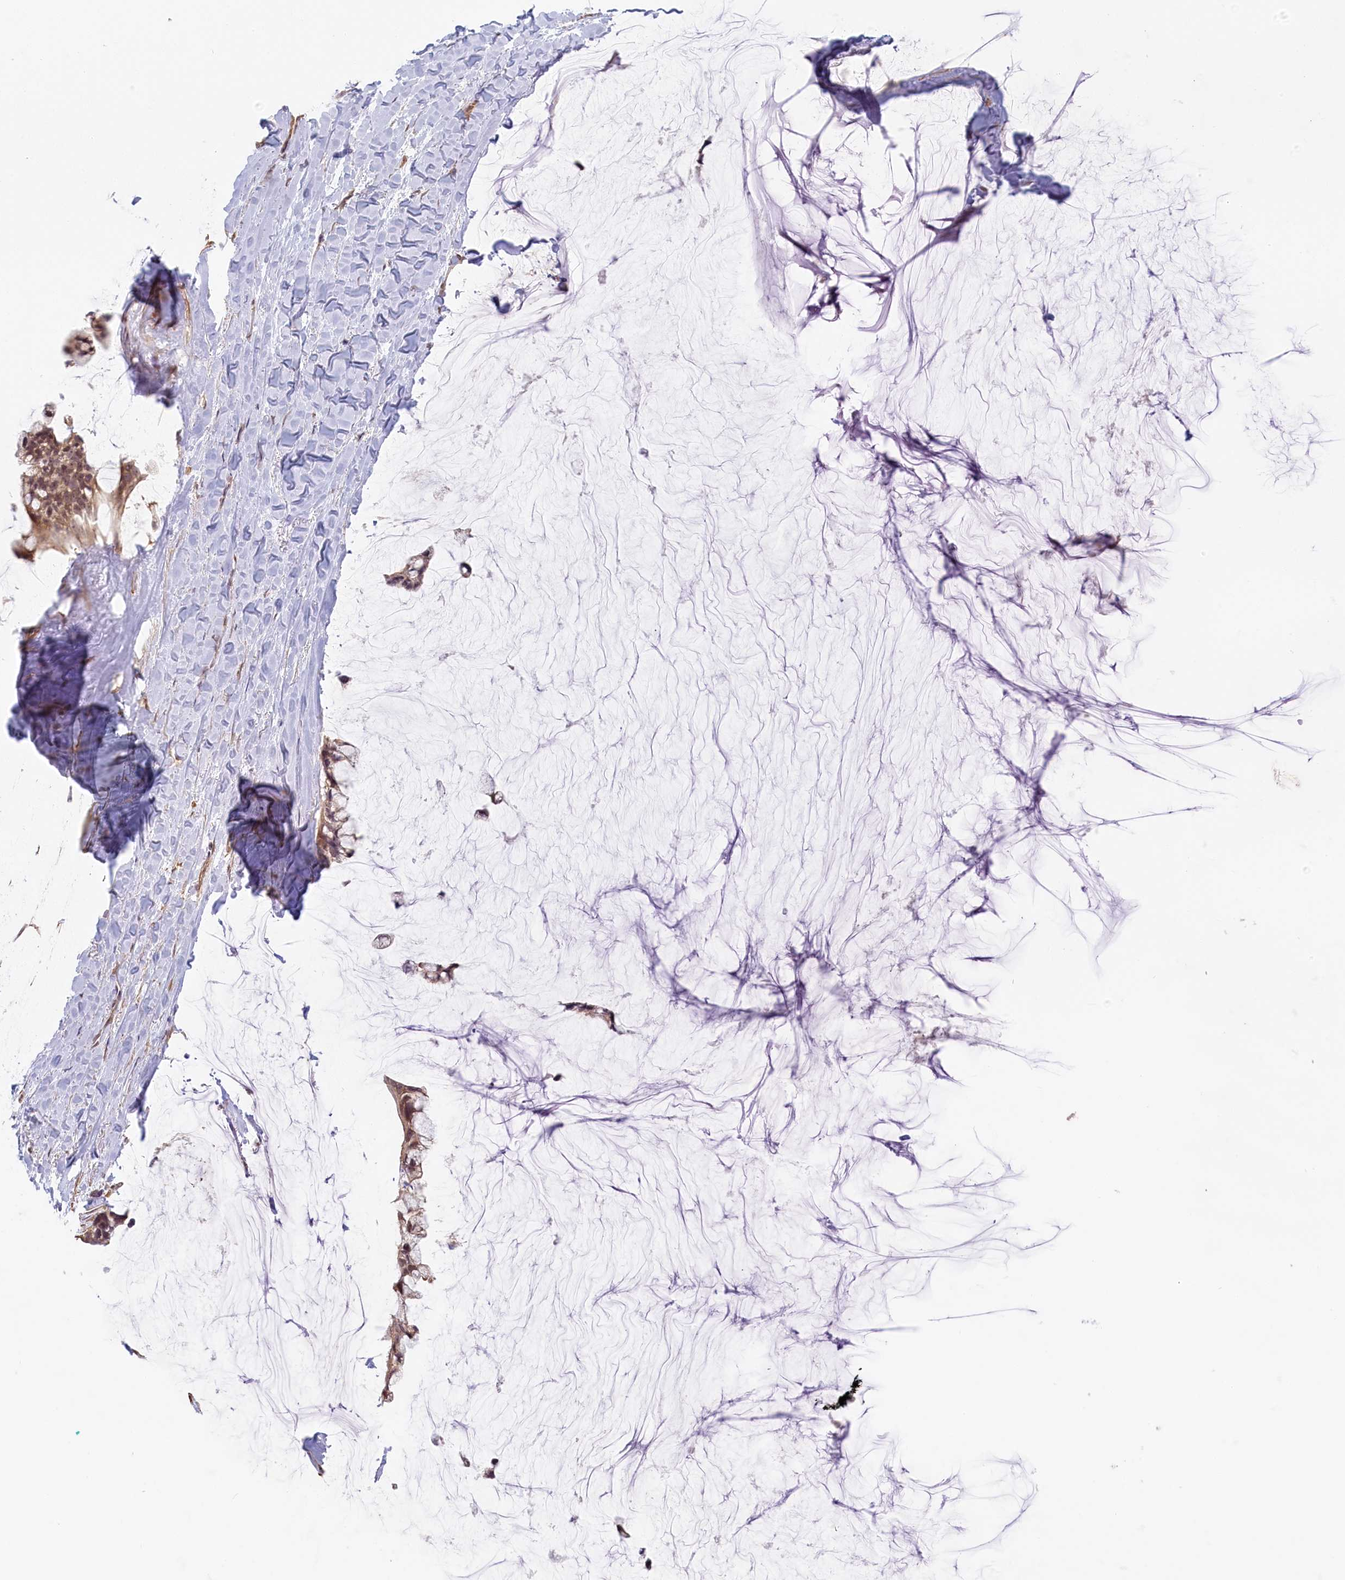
{"staining": {"intensity": "moderate", "quantity": ">75%", "location": "cytoplasmic/membranous,nuclear"}, "tissue": "ovarian cancer", "cell_type": "Tumor cells", "image_type": "cancer", "snomed": [{"axis": "morphology", "description": "Cystadenocarcinoma, mucinous, NOS"}, {"axis": "topography", "description": "Ovary"}], "caption": "An IHC micrograph of tumor tissue is shown. Protein staining in brown highlights moderate cytoplasmic/membranous and nuclear positivity in ovarian mucinous cystadenocarcinoma within tumor cells.", "gene": "C19orf44", "patient": {"sex": "female", "age": 39}}